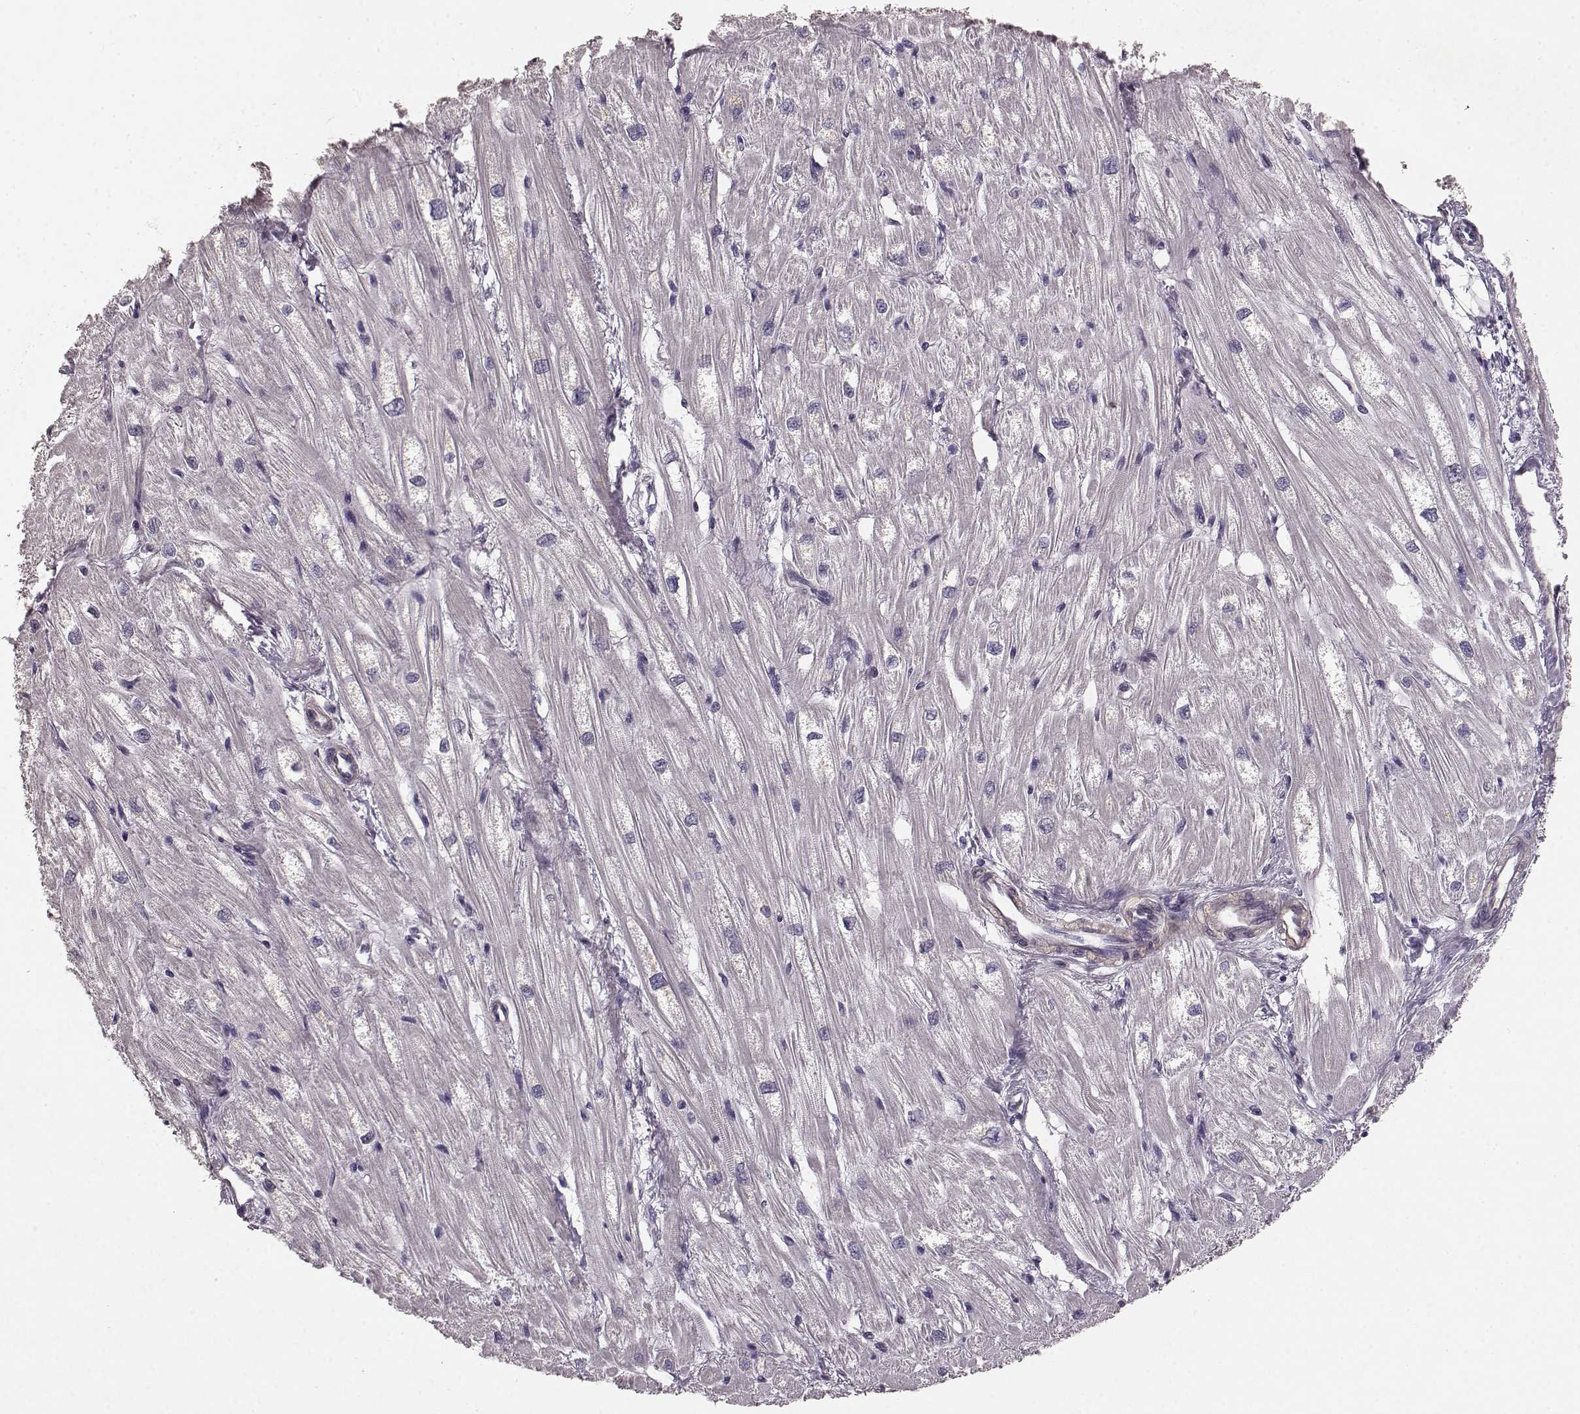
{"staining": {"intensity": "negative", "quantity": "none", "location": "none"}, "tissue": "heart muscle", "cell_type": "Cardiomyocytes", "image_type": "normal", "snomed": [{"axis": "morphology", "description": "Normal tissue, NOS"}, {"axis": "topography", "description": "Heart"}], "caption": "High power microscopy photomicrograph of an immunohistochemistry (IHC) histopathology image of benign heart muscle, revealing no significant staining in cardiomyocytes.", "gene": "BFSP2", "patient": {"sex": "male", "age": 61}}